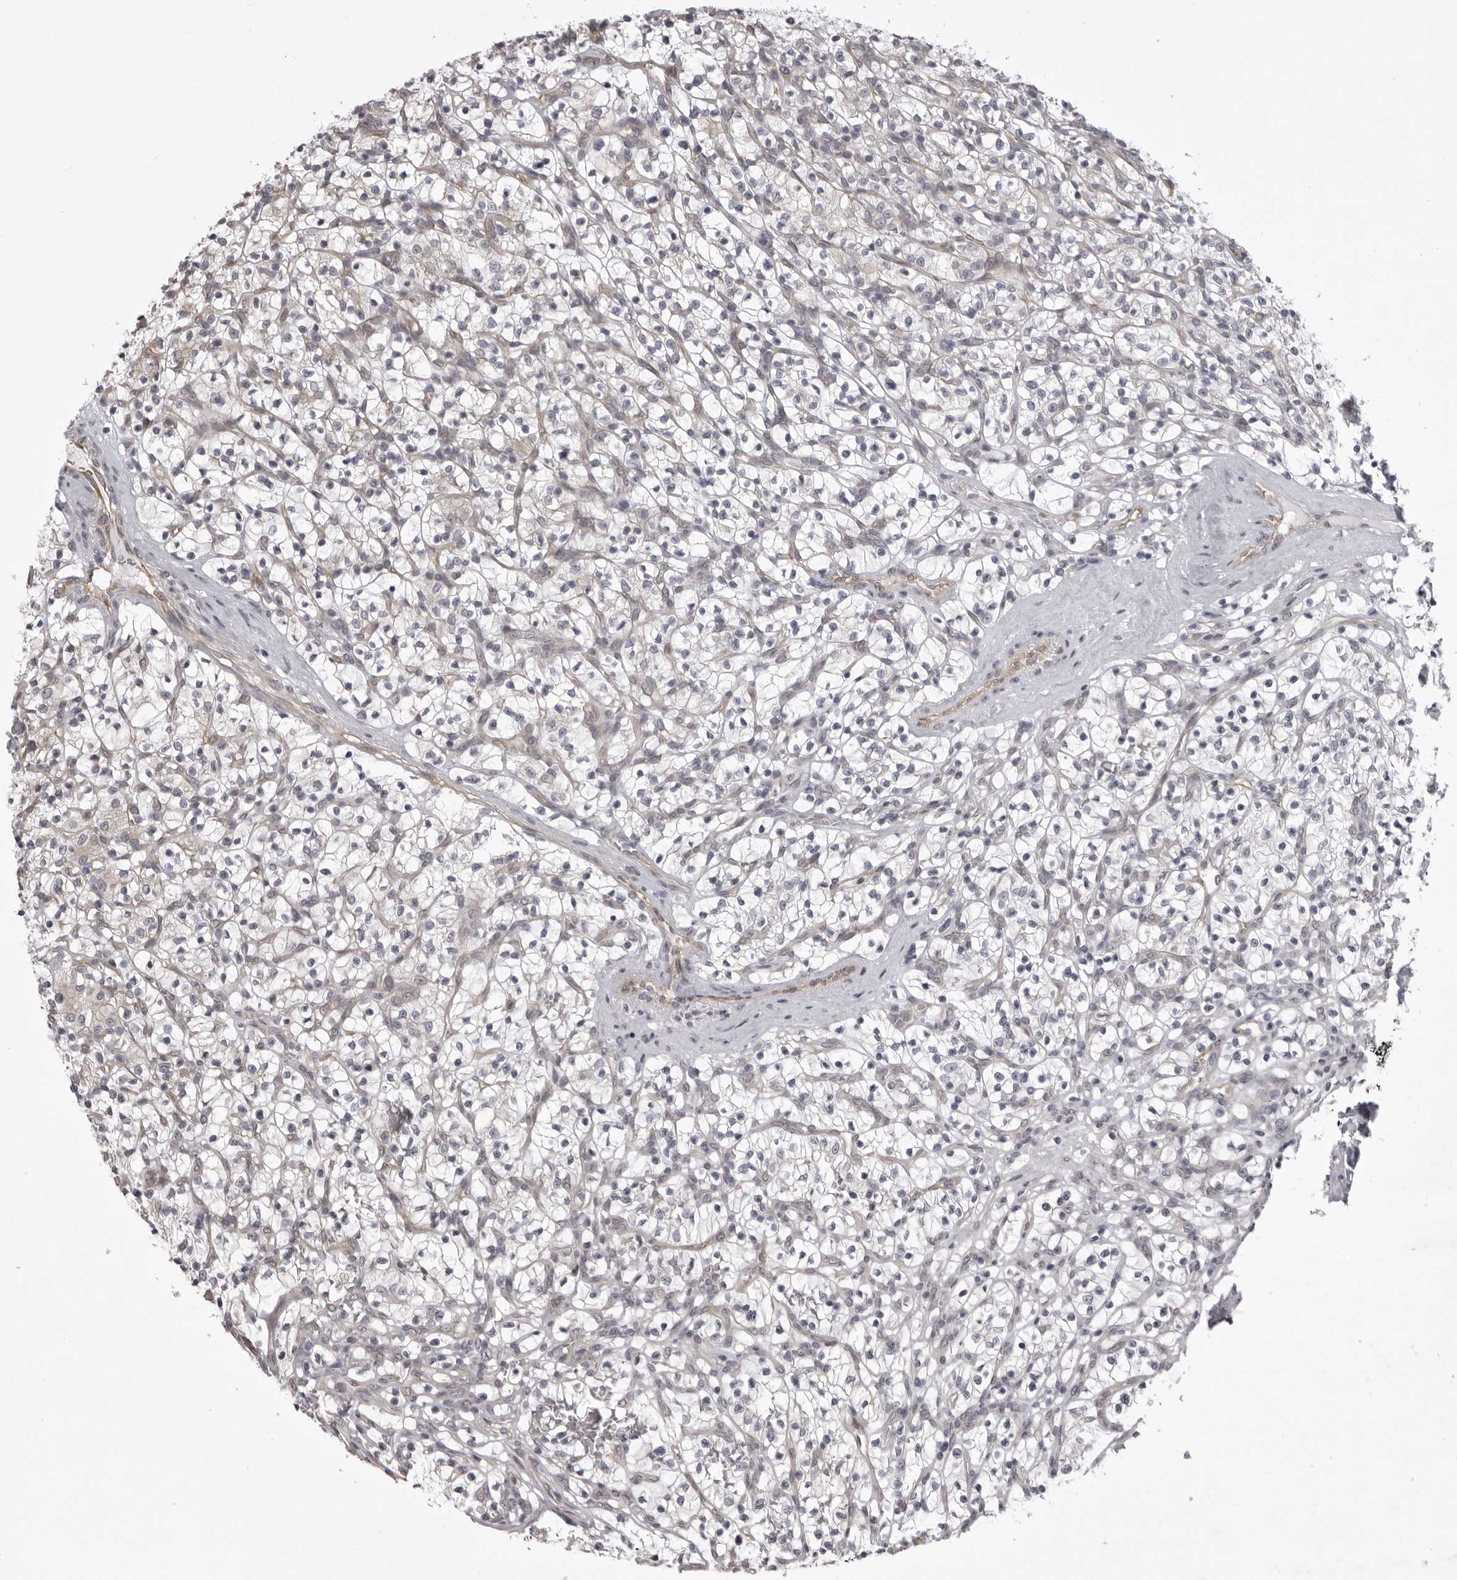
{"staining": {"intensity": "negative", "quantity": "none", "location": "none"}, "tissue": "renal cancer", "cell_type": "Tumor cells", "image_type": "cancer", "snomed": [{"axis": "morphology", "description": "Adenocarcinoma, NOS"}, {"axis": "topography", "description": "Kidney"}], "caption": "IHC histopathology image of neoplastic tissue: adenocarcinoma (renal) stained with DAB (3,3'-diaminobenzidine) shows no significant protein positivity in tumor cells.", "gene": "EPHA10", "patient": {"sex": "female", "age": 57}}